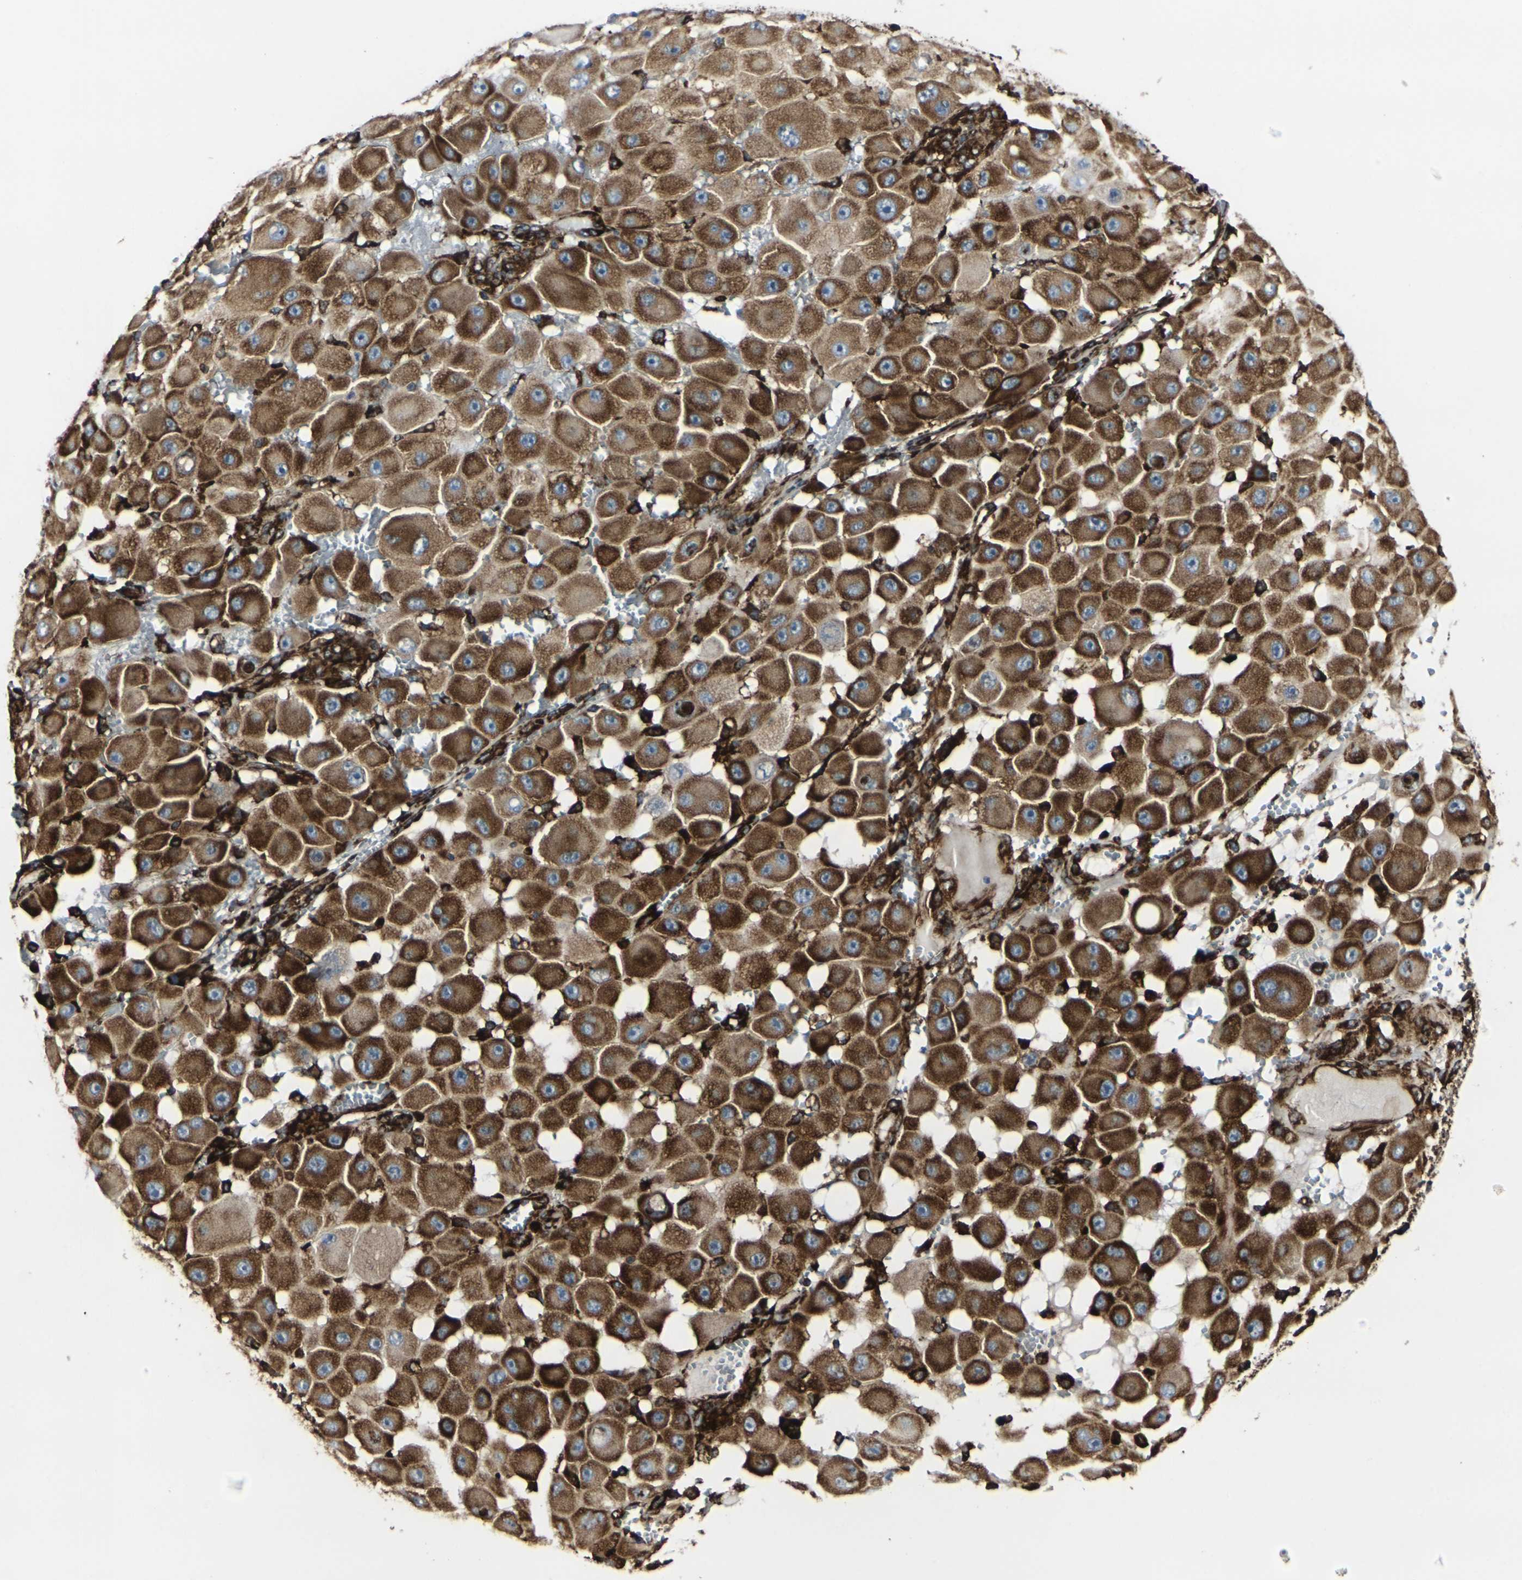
{"staining": {"intensity": "strong", "quantity": ">75%", "location": "cytoplasmic/membranous"}, "tissue": "melanoma", "cell_type": "Tumor cells", "image_type": "cancer", "snomed": [{"axis": "morphology", "description": "Malignant melanoma, NOS"}, {"axis": "topography", "description": "Skin"}], "caption": "A high amount of strong cytoplasmic/membranous positivity is present in about >75% of tumor cells in melanoma tissue.", "gene": "MARCHF2", "patient": {"sex": "female", "age": 81}}